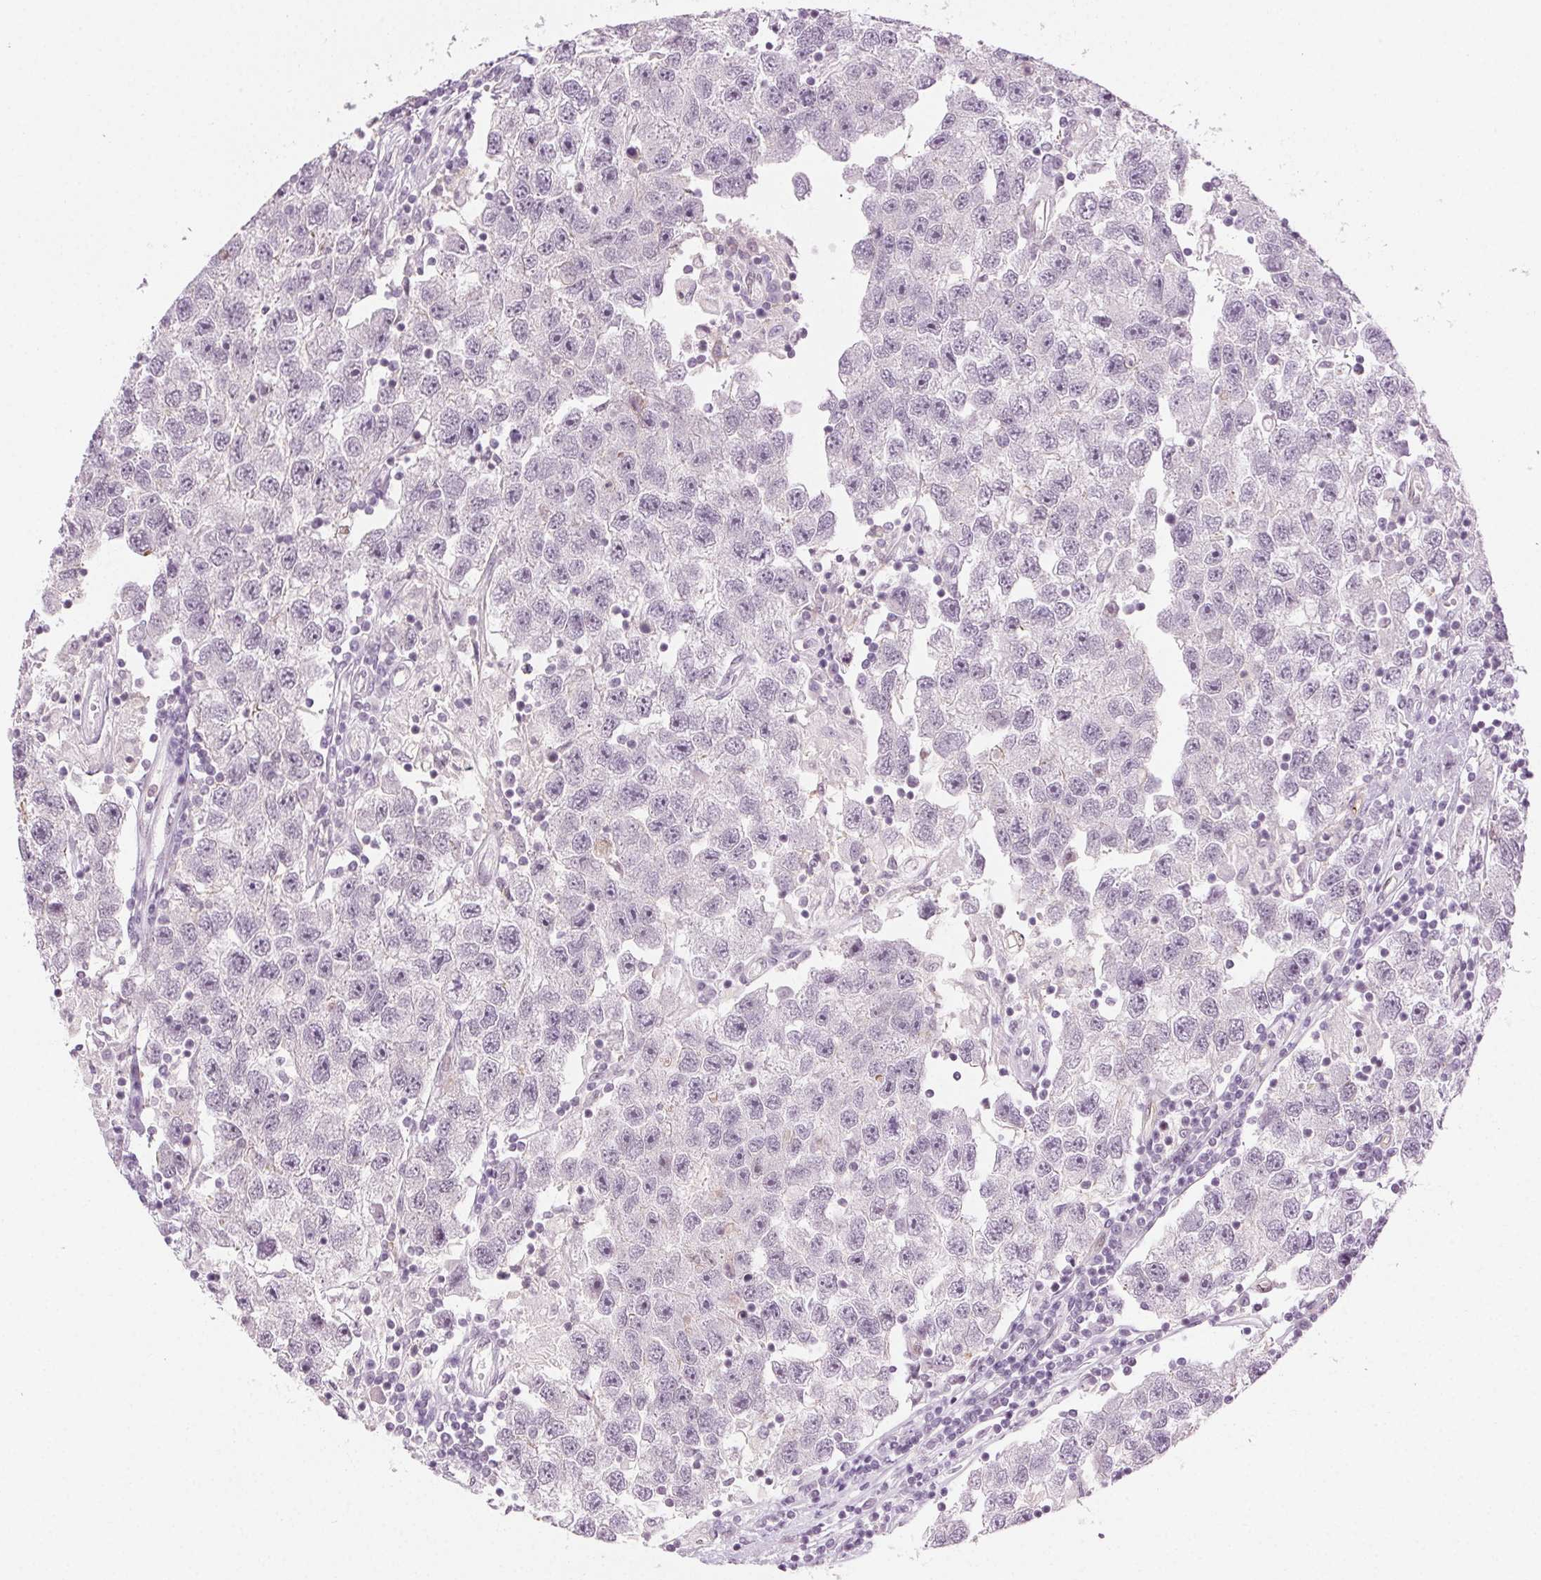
{"staining": {"intensity": "negative", "quantity": "none", "location": "none"}, "tissue": "testis cancer", "cell_type": "Tumor cells", "image_type": "cancer", "snomed": [{"axis": "morphology", "description": "Seminoma, NOS"}, {"axis": "topography", "description": "Testis"}], "caption": "An immunohistochemistry micrograph of testis seminoma is shown. There is no staining in tumor cells of testis seminoma.", "gene": "AIF1L", "patient": {"sex": "male", "age": 26}}